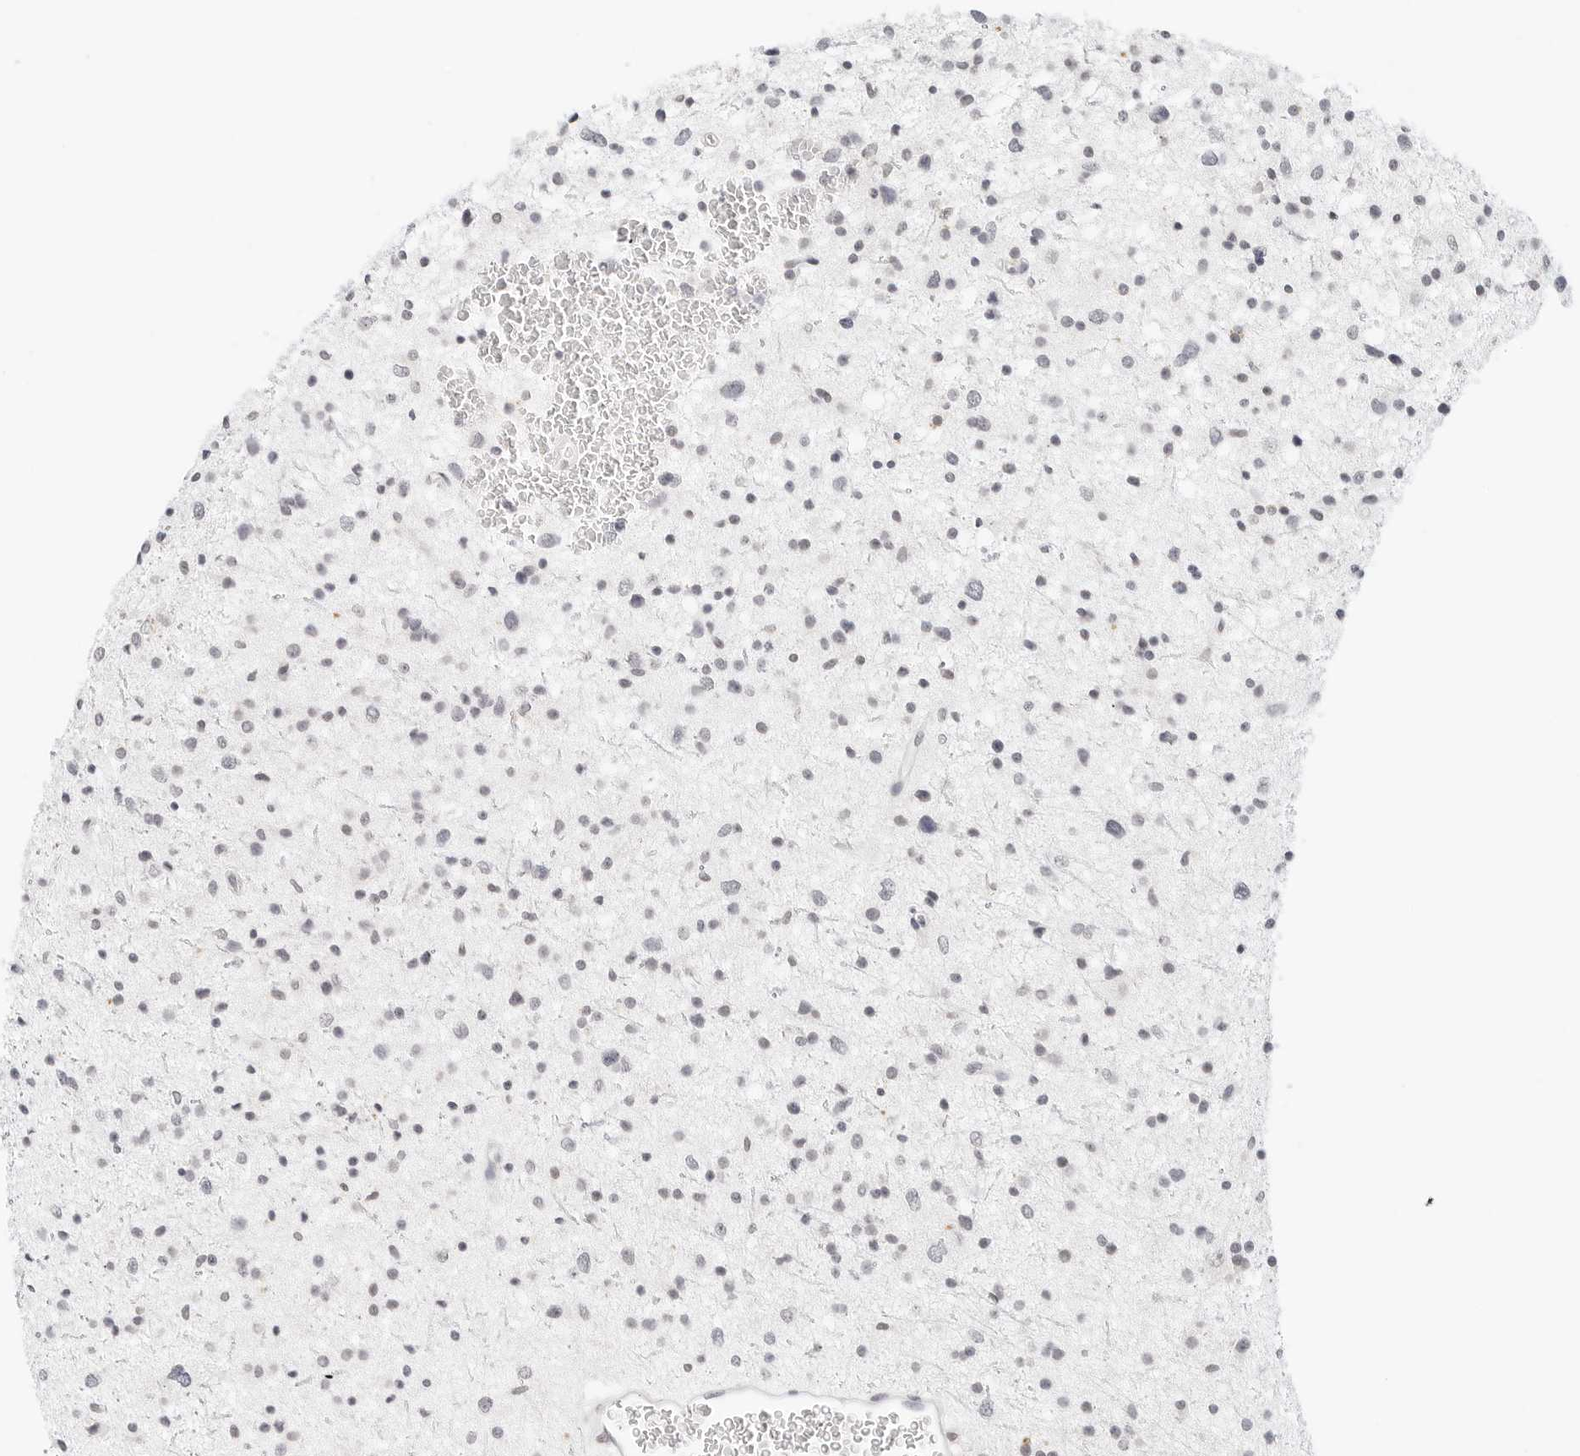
{"staining": {"intensity": "negative", "quantity": "none", "location": "none"}, "tissue": "glioma", "cell_type": "Tumor cells", "image_type": "cancer", "snomed": [{"axis": "morphology", "description": "Glioma, malignant, Low grade"}, {"axis": "topography", "description": "Brain"}], "caption": "An immunohistochemistry histopathology image of low-grade glioma (malignant) is shown. There is no staining in tumor cells of low-grade glioma (malignant).", "gene": "NEO1", "patient": {"sex": "female", "age": 37}}